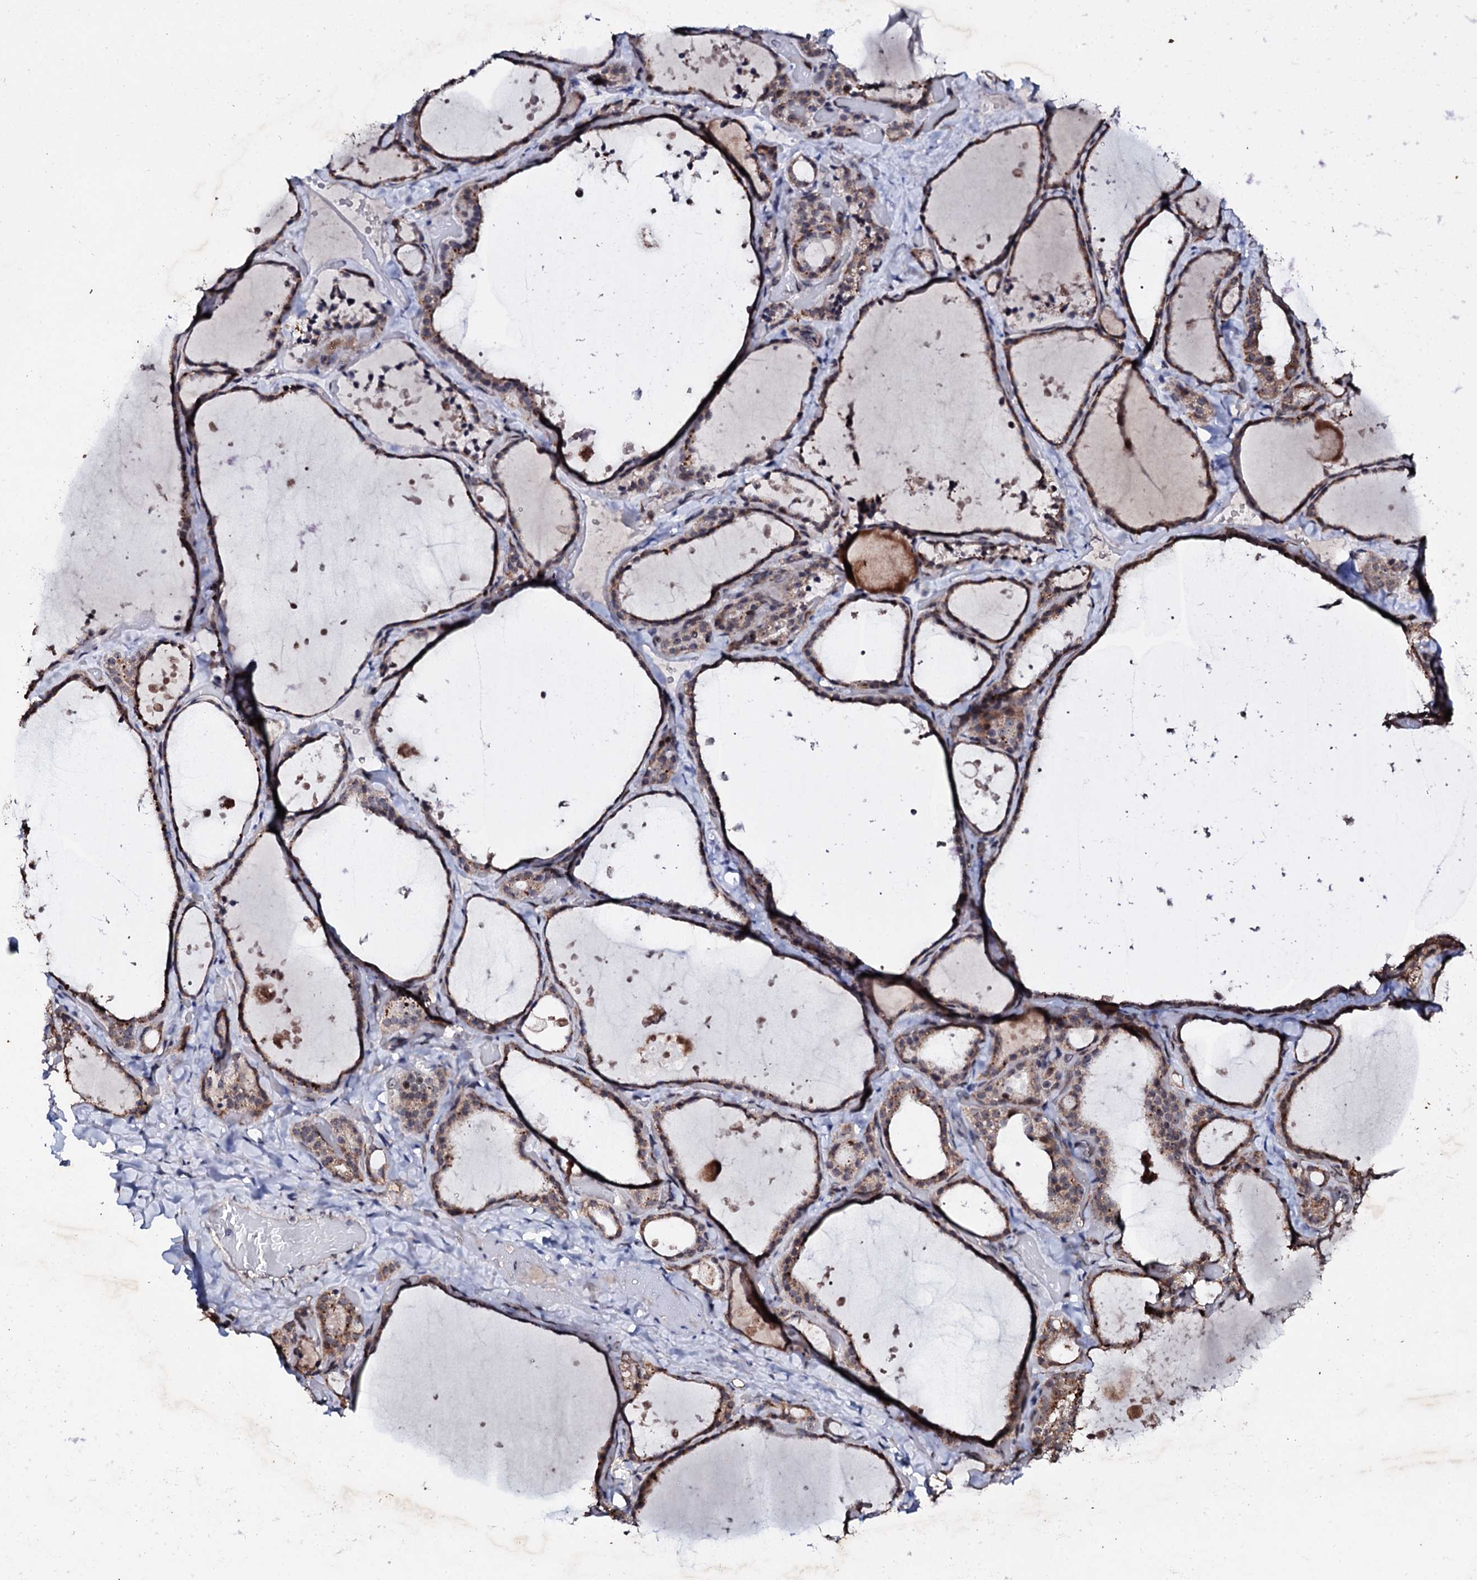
{"staining": {"intensity": "moderate", "quantity": ">75%", "location": "cytoplasmic/membranous"}, "tissue": "thyroid gland", "cell_type": "Glandular cells", "image_type": "normal", "snomed": [{"axis": "morphology", "description": "Normal tissue, NOS"}, {"axis": "topography", "description": "Thyroid gland"}], "caption": "Normal thyroid gland was stained to show a protein in brown. There is medium levels of moderate cytoplasmic/membranous expression in approximately >75% of glandular cells. (DAB (3,3'-diaminobenzidine) = brown stain, brightfield microscopy at high magnification).", "gene": "FAM111A", "patient": {"sex": "female", "age": 44}}